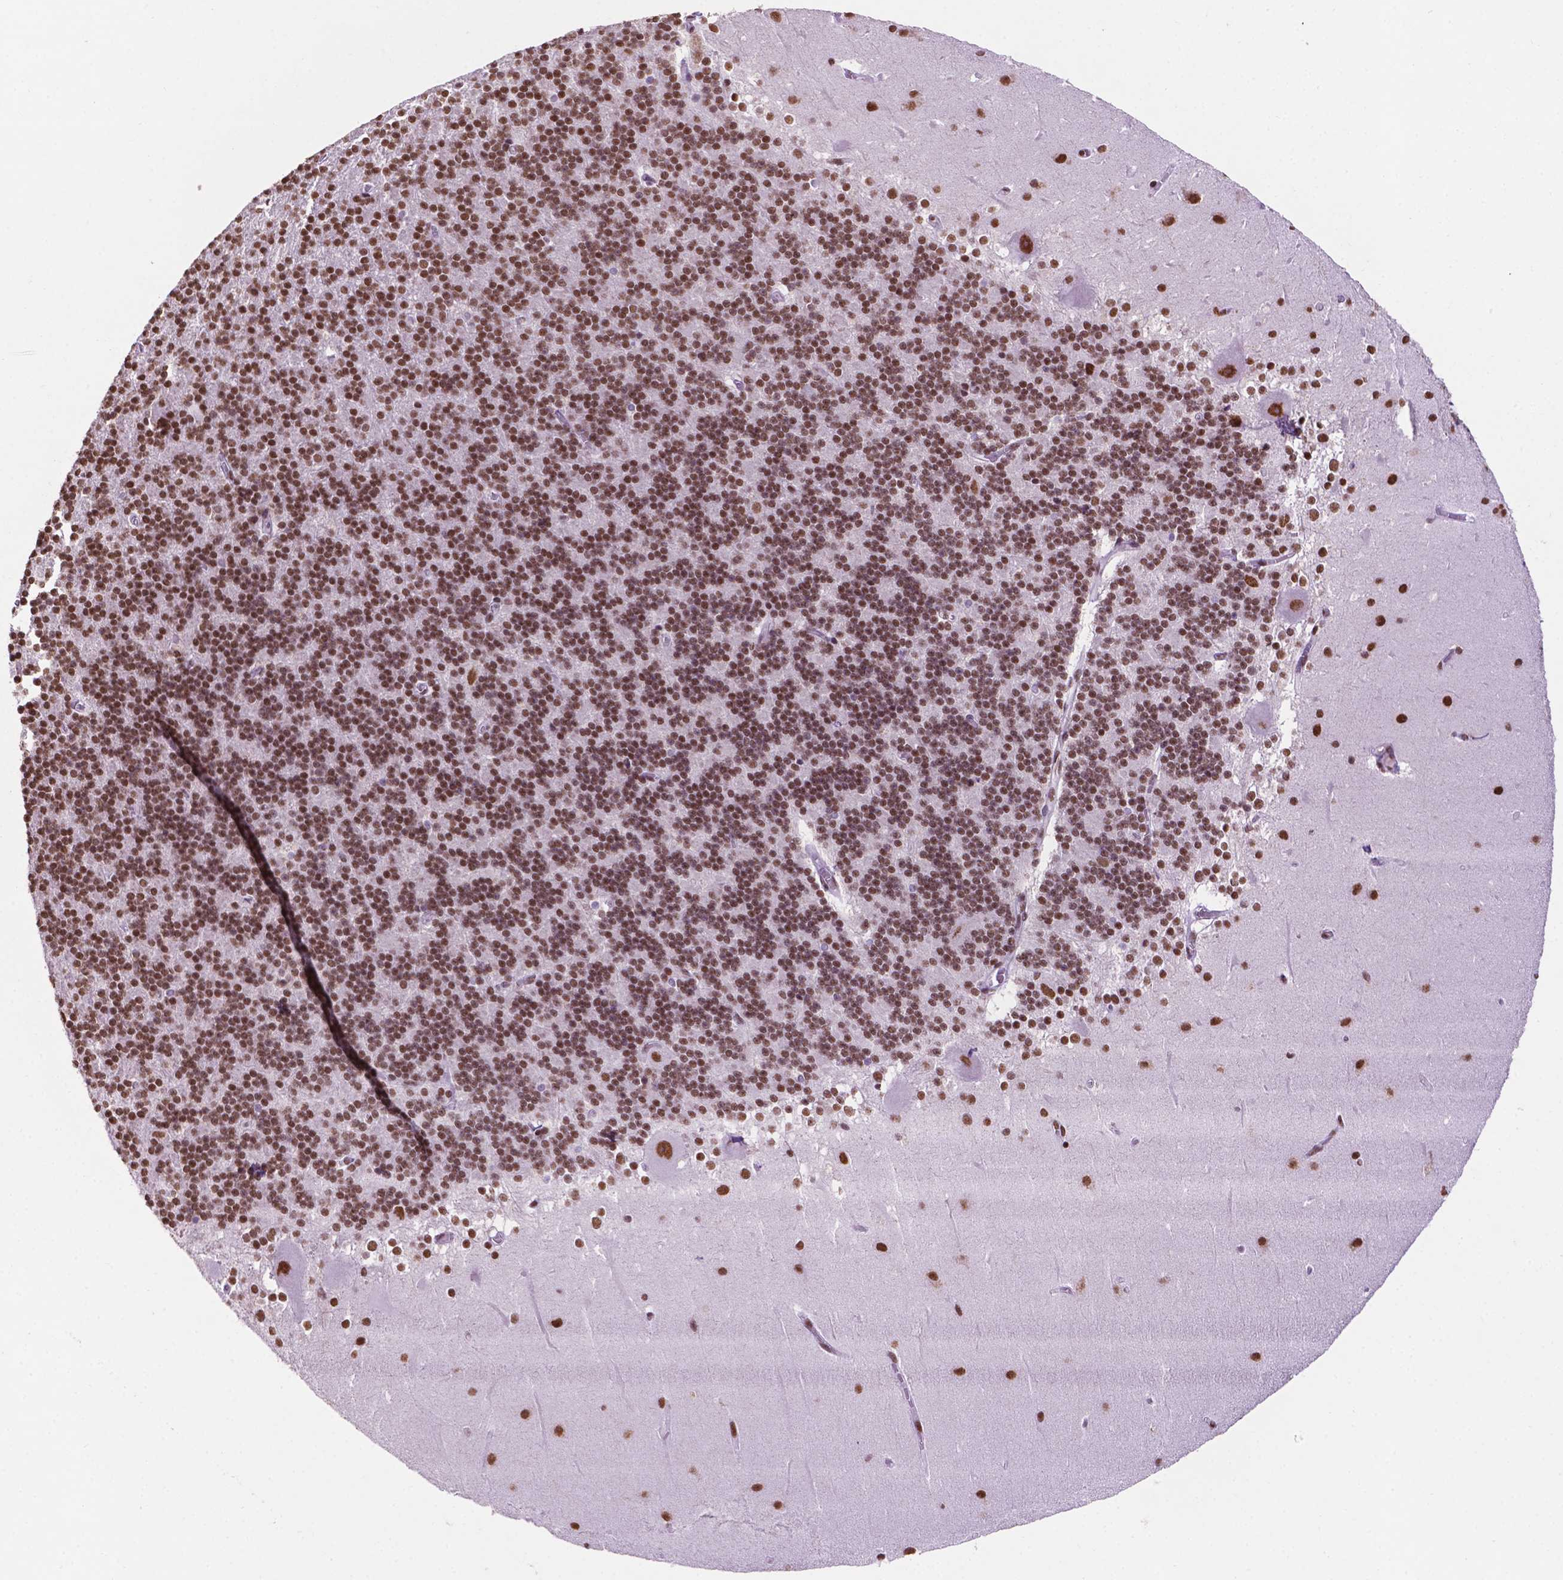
{"staining": {"intensity": "moderate", "quantity": ">75%", "location": "nuclear"}, "tissue": "cerebellum", "cell_type": "Cells in granular layer", "image_type": "normal", "snomed": [{"axis": "morphology", "description": "Normal tissue, NOS"}, {"axis": "topography", "description": "Cerebellum"}], "caption": "Human cerebellum stained for a protein (brown) exhibits moderate nuclear positive staining in about >75% of cells in granular layer.", "gene": "CCAR2", "patient": {"sex": "female", "age": 19}}